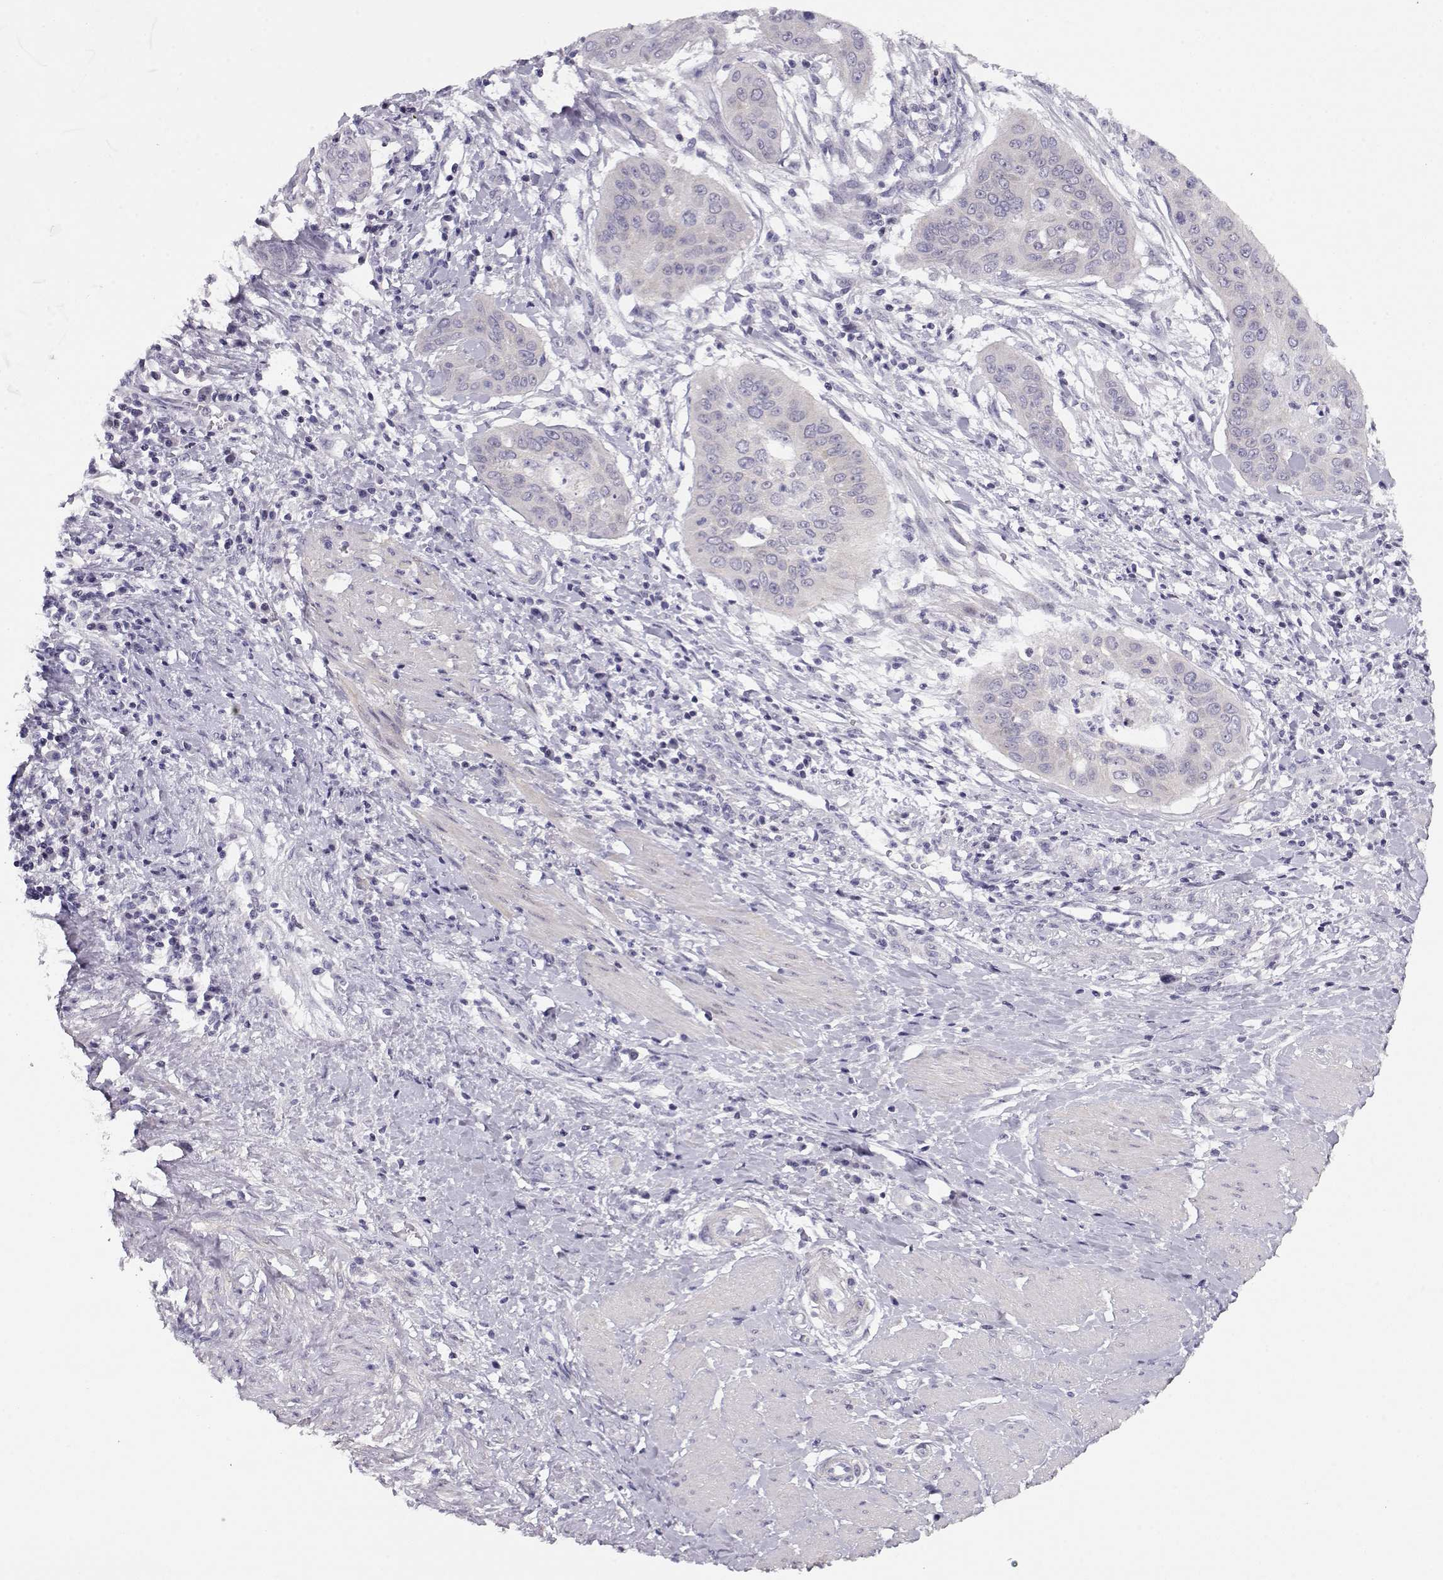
{"staining": {"intensity": "negative", "quantity": "none", "location": "none"}, "tissue": "cervical cancer", "cell_type": "Tumor cells", "image_type": "cancer", "snomed": [{"axis": "morphology", "description": "Squamous cell carcinoma, NOS"}, {"axis": "topography", "description": "Cervix"}], "caption": "High magnification brightfield microscopy of squamous cell carcinoma (cervical) stained with DAB (3,3'-diaminobenzidine) (brown) and counterstained with hematoxylin (blue): tumor cells show no significant expression.", "gene": "CRX", "patient": {"sex": "female", "age": 39}}